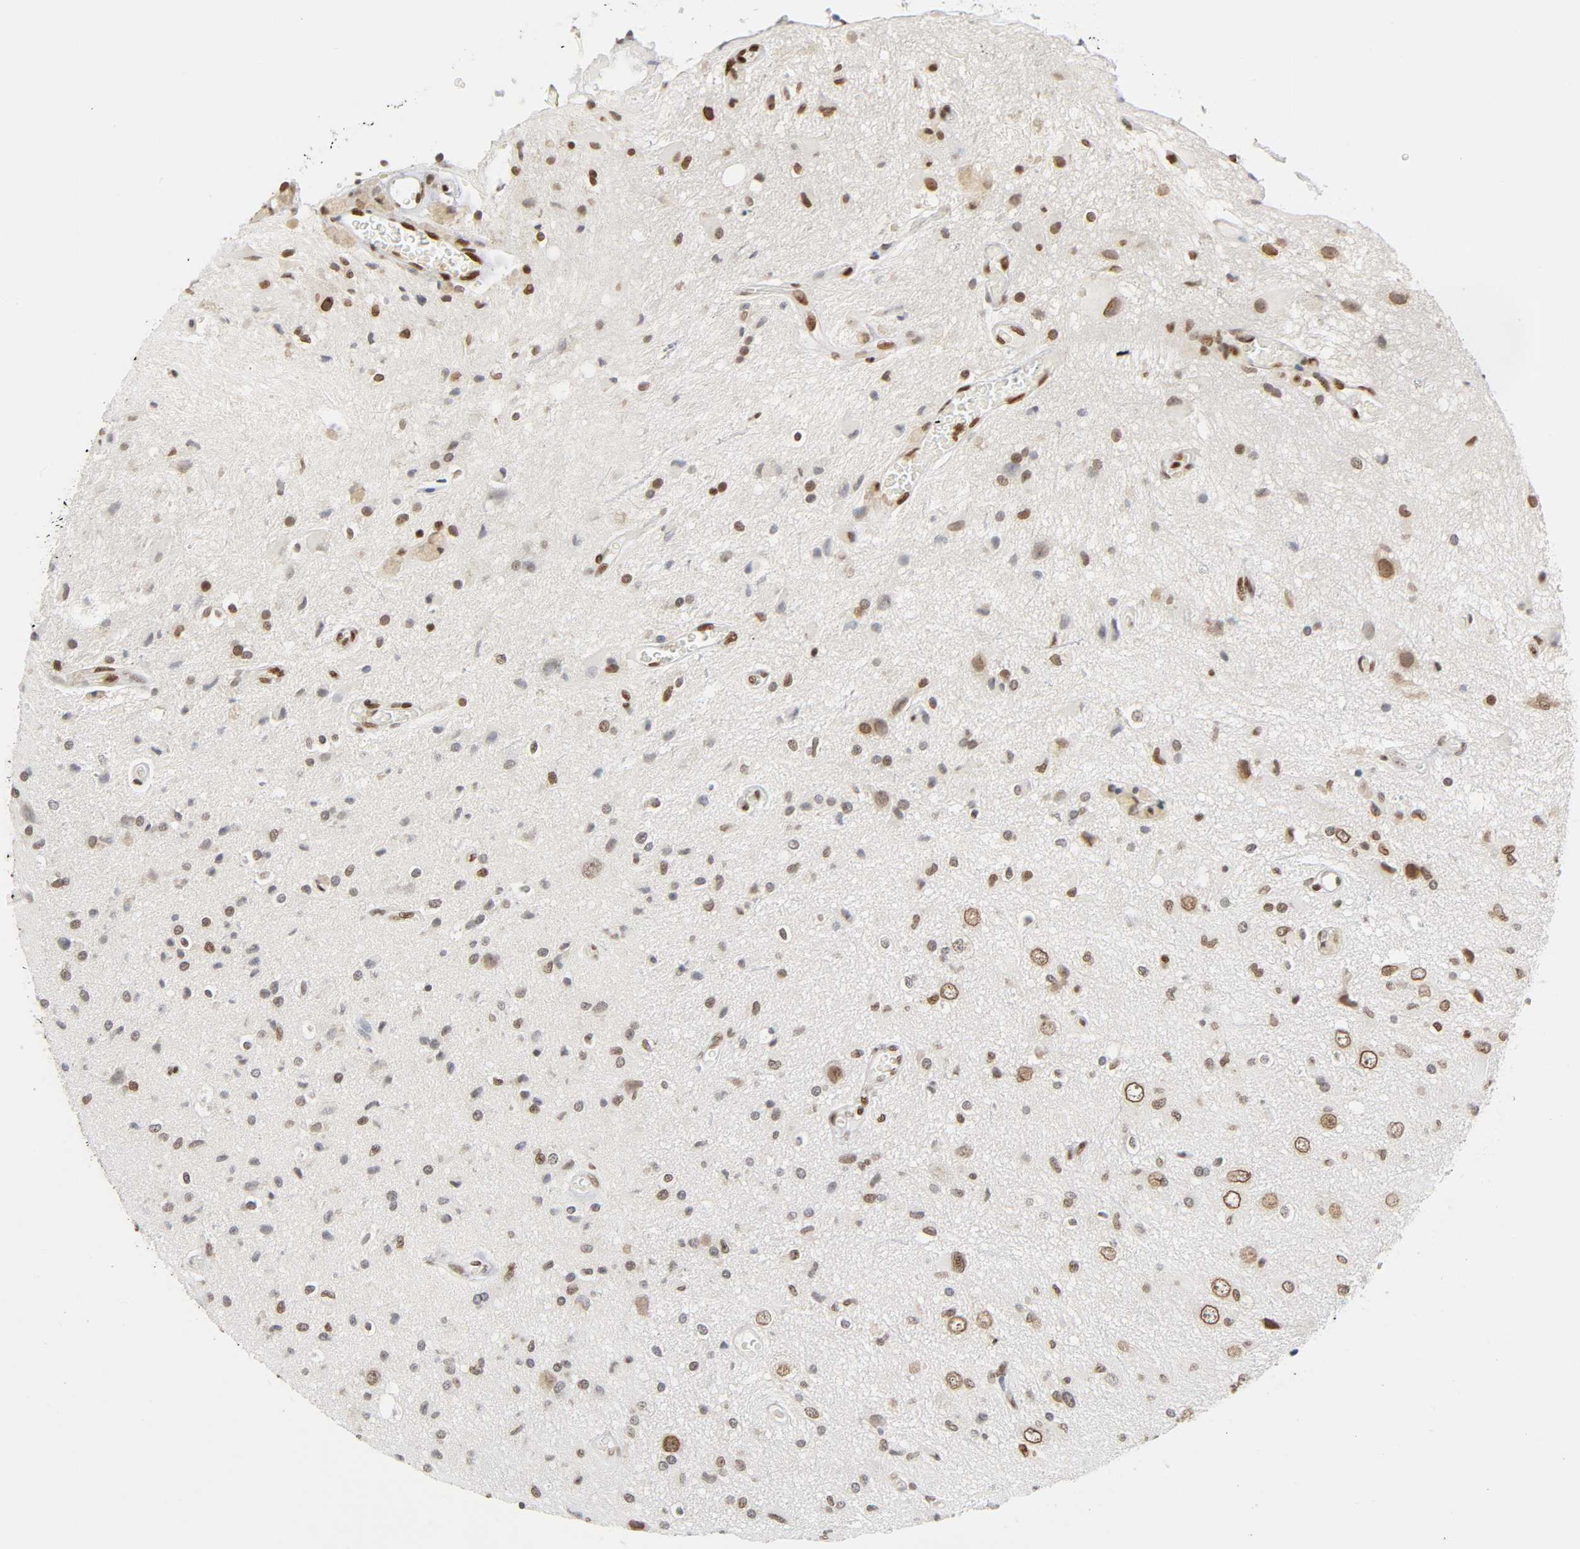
{"staining": {"intensity": "moderate", "quantity": "25%-75%", "location": "nuclear"}, "tissue": "glioma", "cell_type": "Tumor cells", "image_type": "cancer", "snomed": [{"axis": "morphology", "description": "Glioma, malignant, High grade"}, {"axis": "topography", "description": "Brain"}], "caption": "Immunohistochemical staining of malignant glioma (high-grade) reveals moderate nuclear protein staining in approximately 25%-75% of tumor cells. The protein is shown in brown color, while the nuclei are stained blue.", "gene": "SUMO1", "patient": {"sex": "male", "age": 47}}